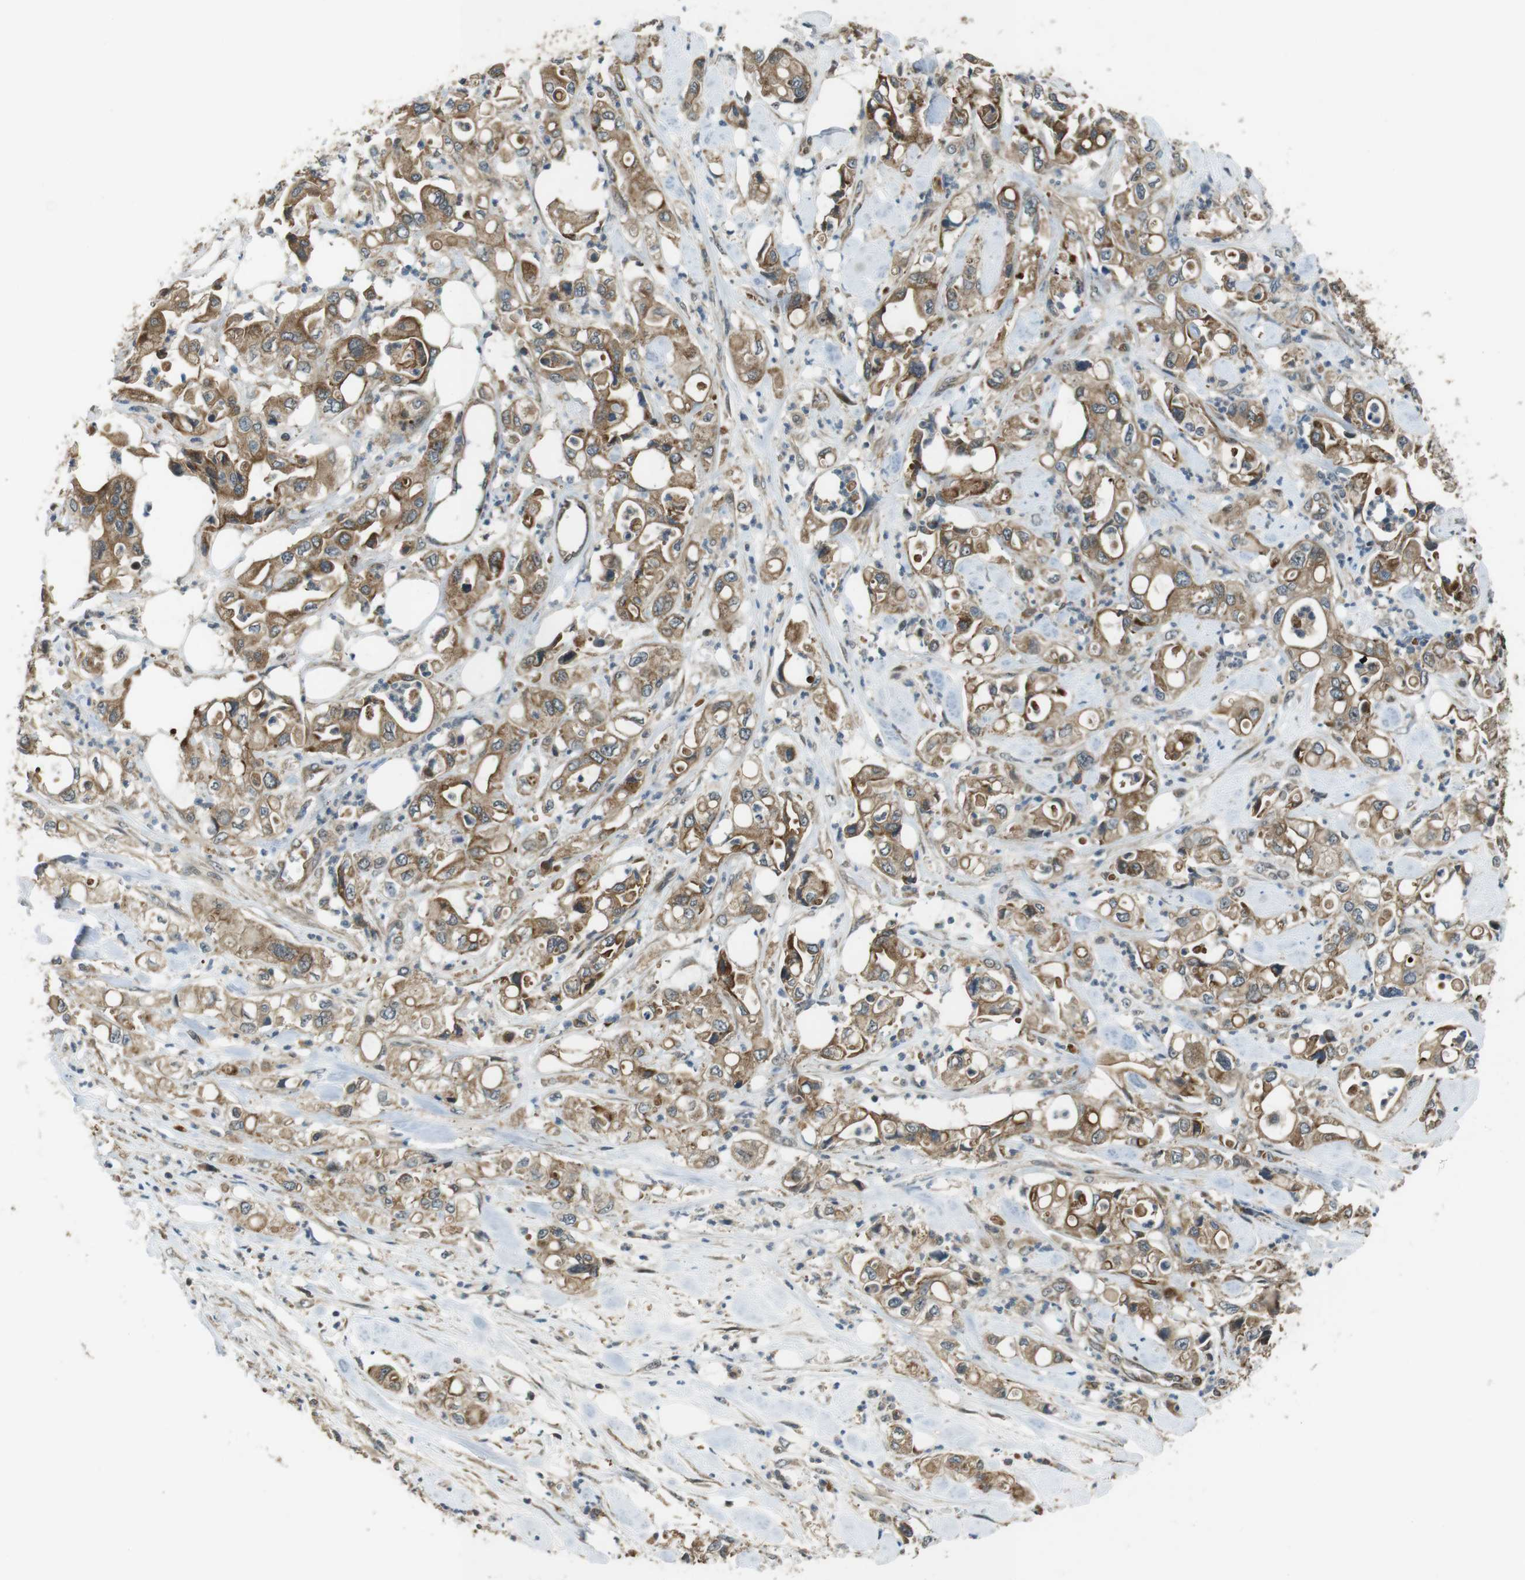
{"staining": {"intensity": "moderate", "quantity": ">75%", "location": "cytoplasmic/membranous"}, "tissue": "pancreatic cancer", "cell_type": "Tumor cells", "image_type": "cancer", "snomed": [{"axis": "morphology", "description": "Adenocarcinoma, NOS"}, {"axis": "topography", "description": "Pancreas"}], "caption": "This photomicrograph demonstrates IHC staining of human pancreatic cancer (adenocarcinoma), with medium moderate cytoplasmic/membranous positivity in about >75% of tumor cells.", "gene": "IFFO2", "patient": {"sex": "male", "age": 70}}